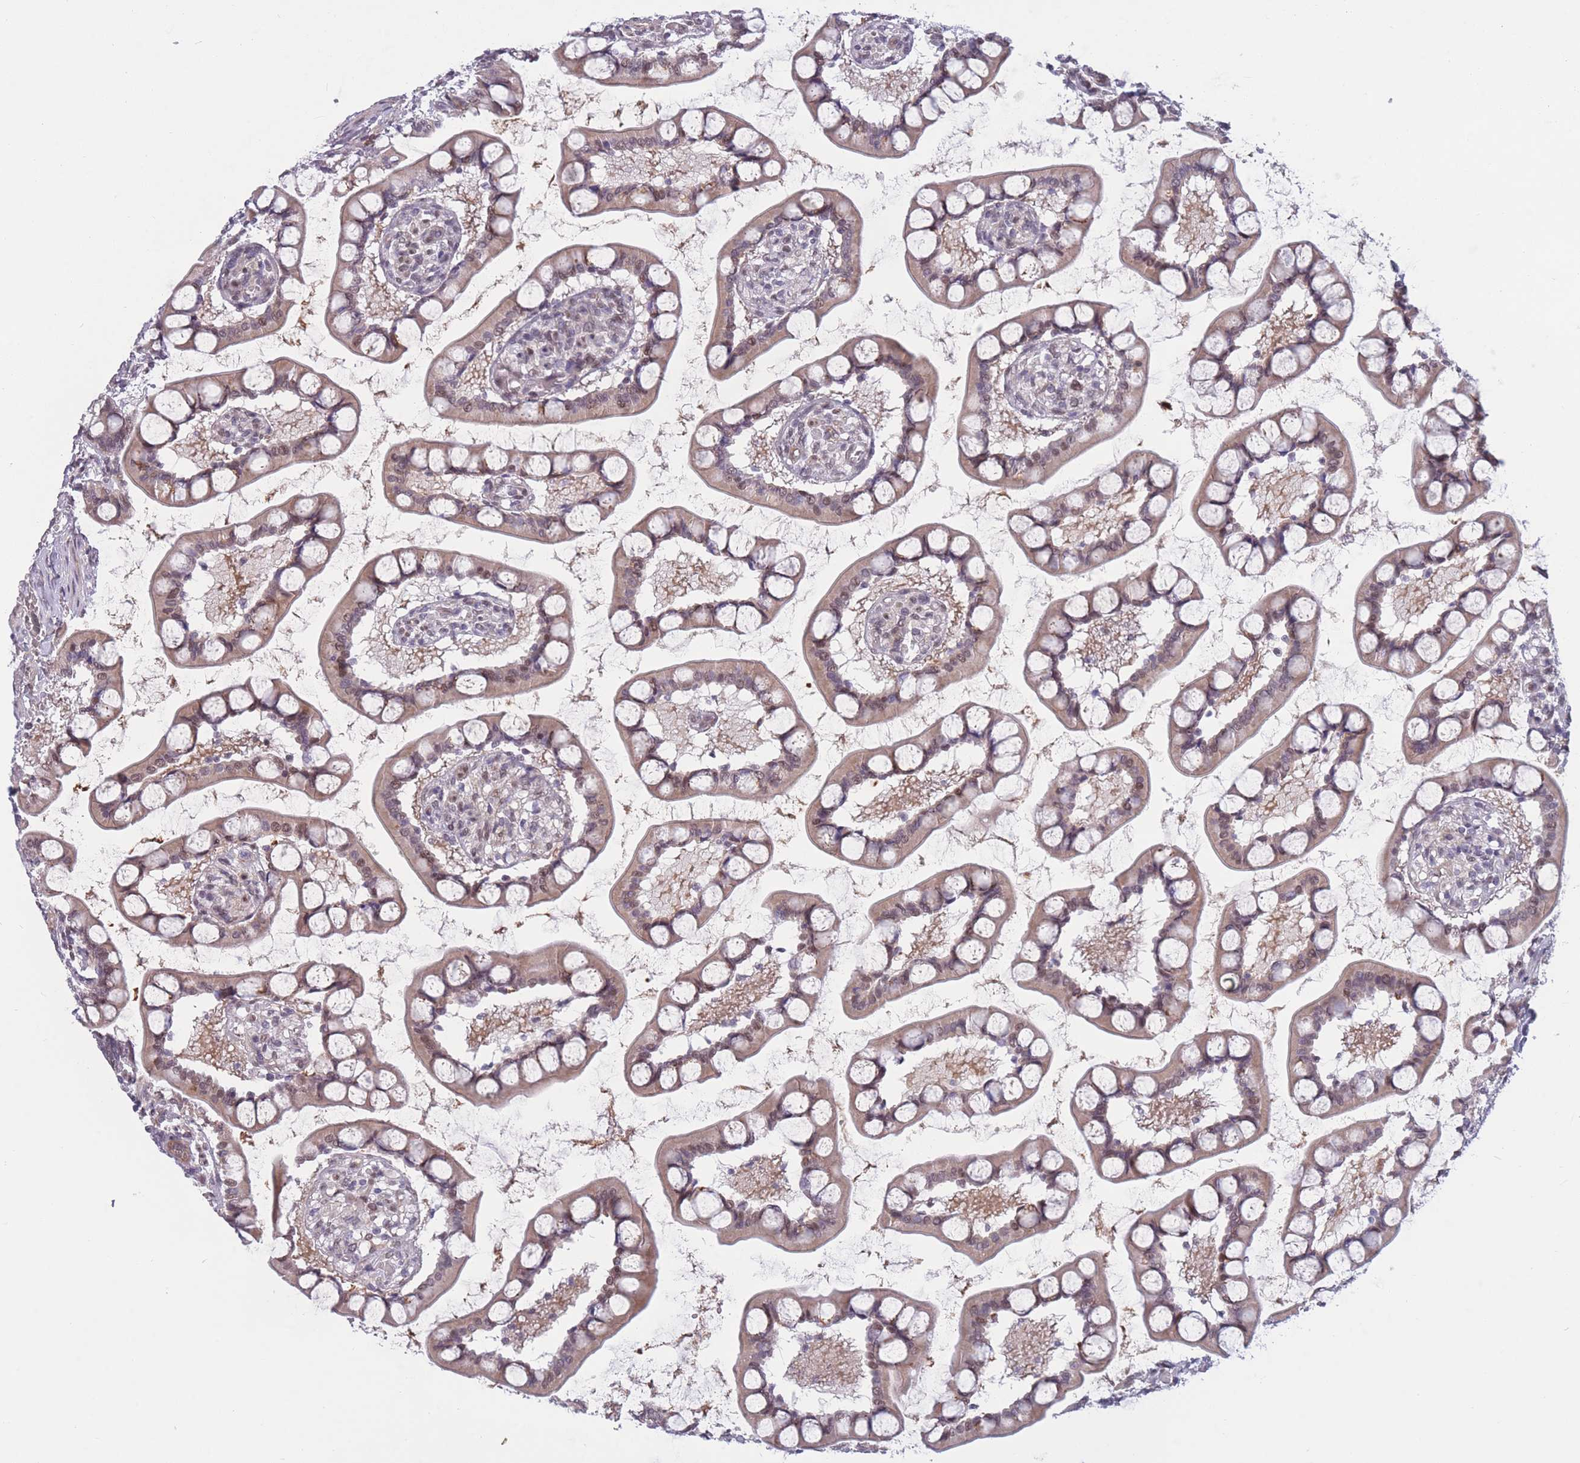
{"staining": {"intensity": "moderate", "quantity": "25%-75%", "location": "nuclear"}, "tissue": "small intestine", "cell_type": "Glandular cells", "image_type": "normal", "snomed": [{"axis": "morphology", "description": "Normal tissue, NOS"}, {"axis": "topography", "description": "Small intestine"}], "caption": "The photomicrograph exhibits staining of benign small intestine, revealing moderate nuclear protein expression (brown color) within glandular cells.", "gene": "BCL9L", "patient": {"sex": "male", "age": 52}}